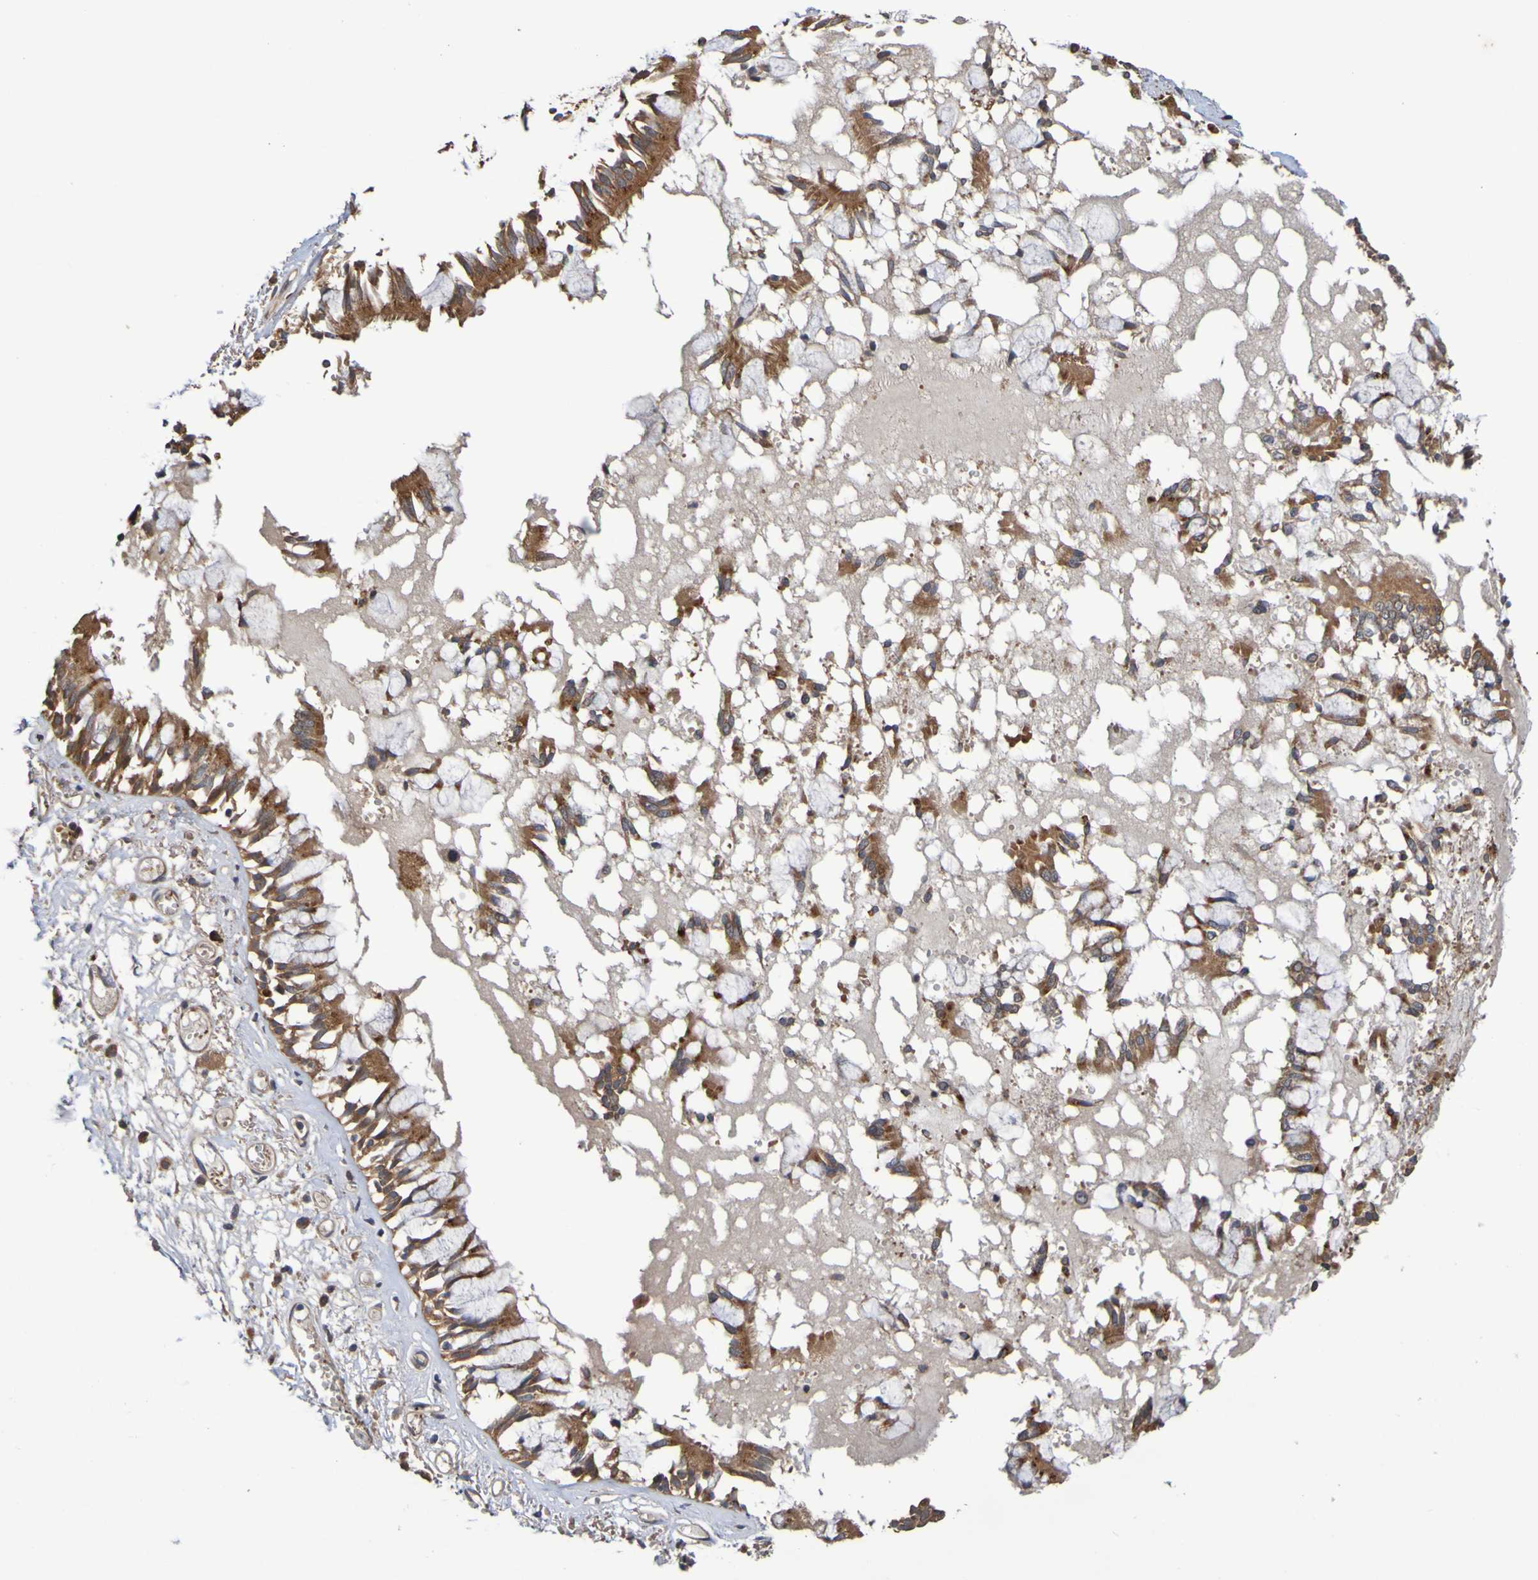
{"staining": {"intensity": "moderate", "quantity": ">75%", "location": "cytoplasmic/membranous"}, "tissue": "bronchus", "cell_type": "Respiratory epithelial cells", "image_type": "normal", "snomed": [{"axis": "morphology", "description": "Normal tissue, NOS"}, {"axis": "morphology", "description": "Inflammation, NOS"}, {"axis": "topography", "description": "Cartilage tissue"}, {"axis": "topography", "description": "Lung"}], "caption": "Immunohistochemical staining of normal human bronchus demonstrates medium levels of moderate cytoplasmic/membranous positivity in approximately >75% of respiratory epithelial cells.", "gene": "UCN", "patient": {"sex": "male", "age": 71}}